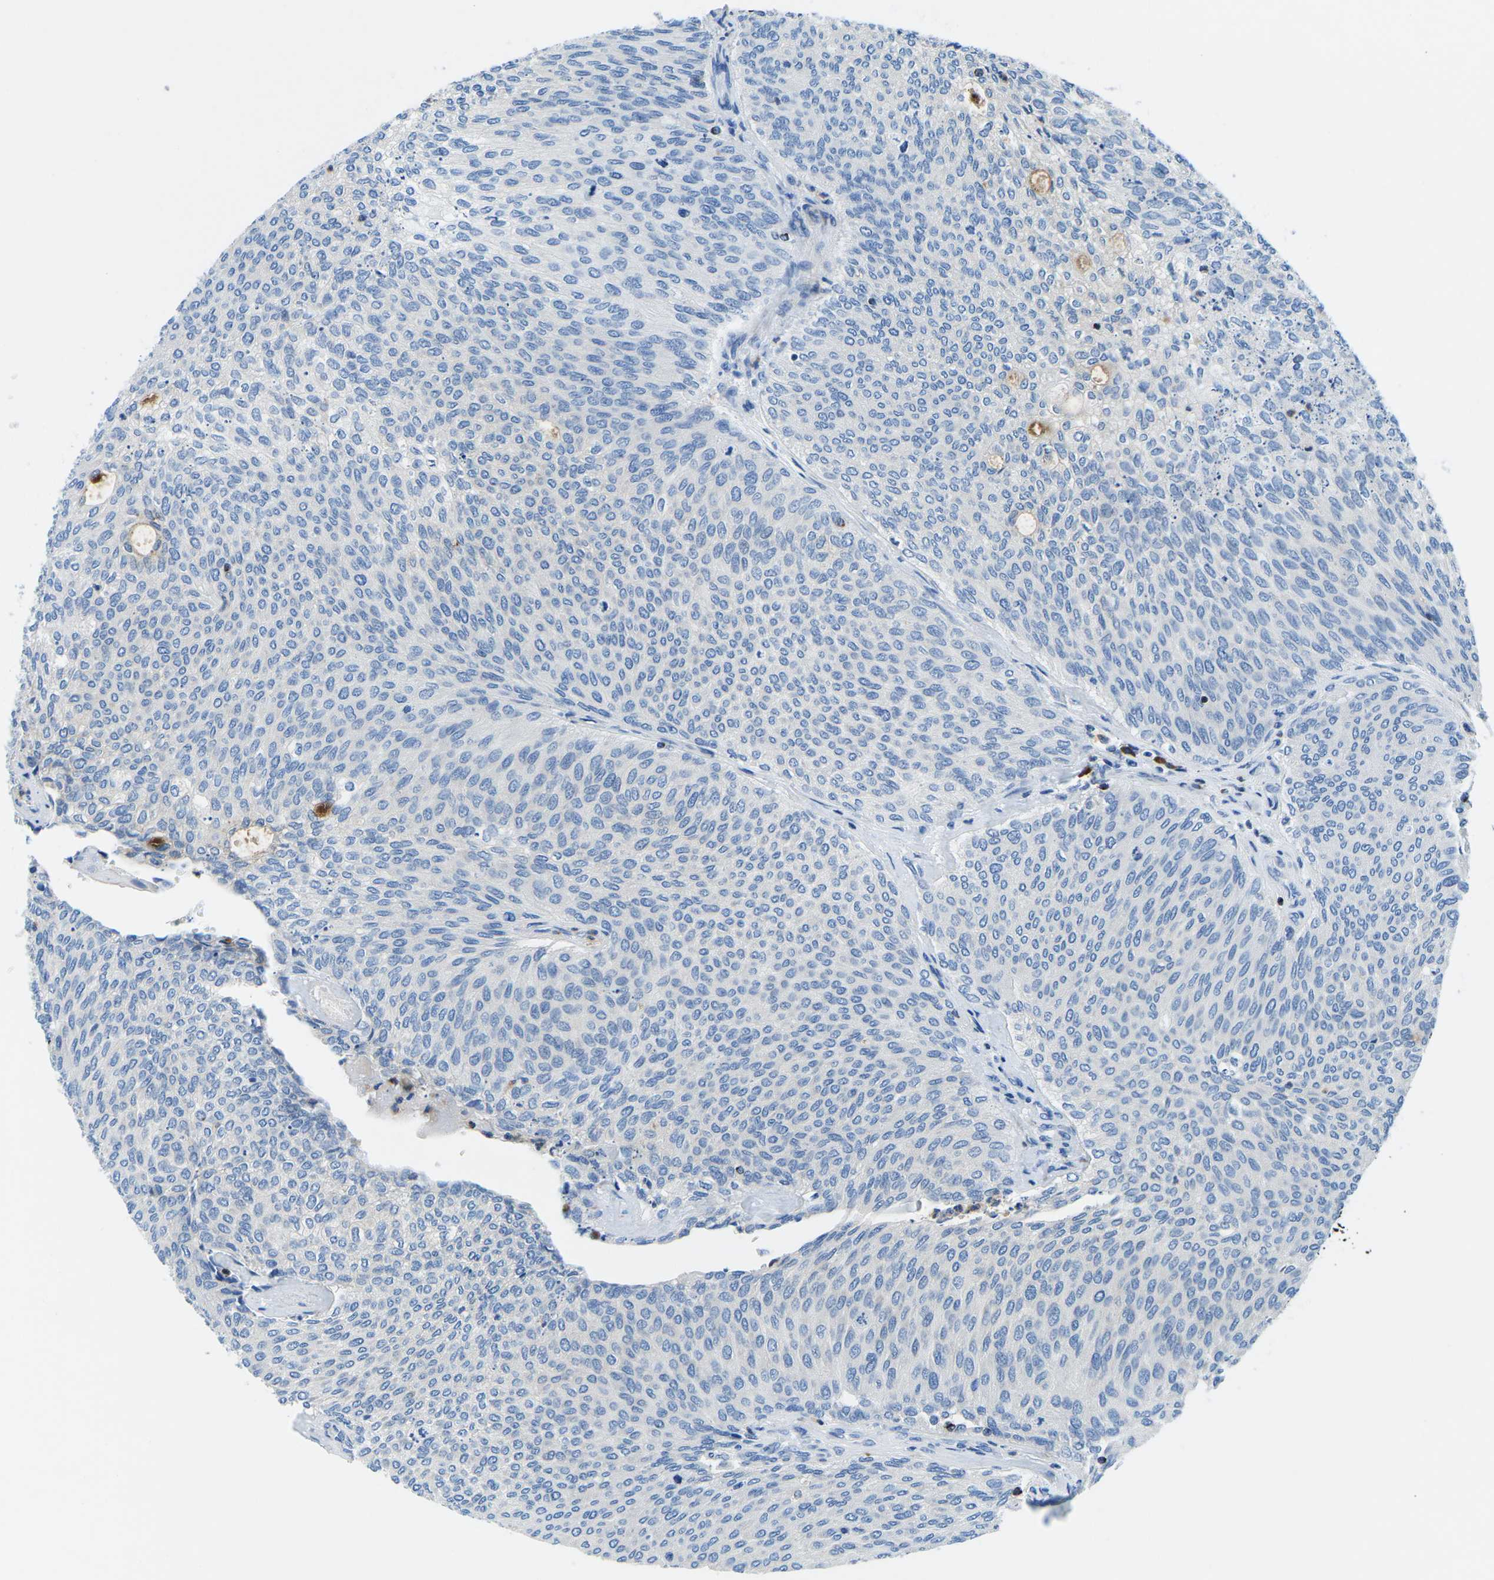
{"staining": {"intensity": "negative", "quantity": "none", "location": "none"}, "tissue": "urothelial cancer", "cell_type": "Tumor cells", "image_type": "cancer", "snomed": [{"axis": "morphology", "description": "Urothelial carcinoma, Low grade"}, {"axis": "topography", "description": "Urinary bladder"}], "caption": "The image demonstrates no staining of tumor cells in urothelial cancer. Brightfield microscopy of immunohistochemistry stained with DAB (3,3'-diaminobenzidine) (brown) and hematoxylin (blue), captured at high magnification.", "gene": "MC4R", "patient": {"sex": "female", "age": 79}}